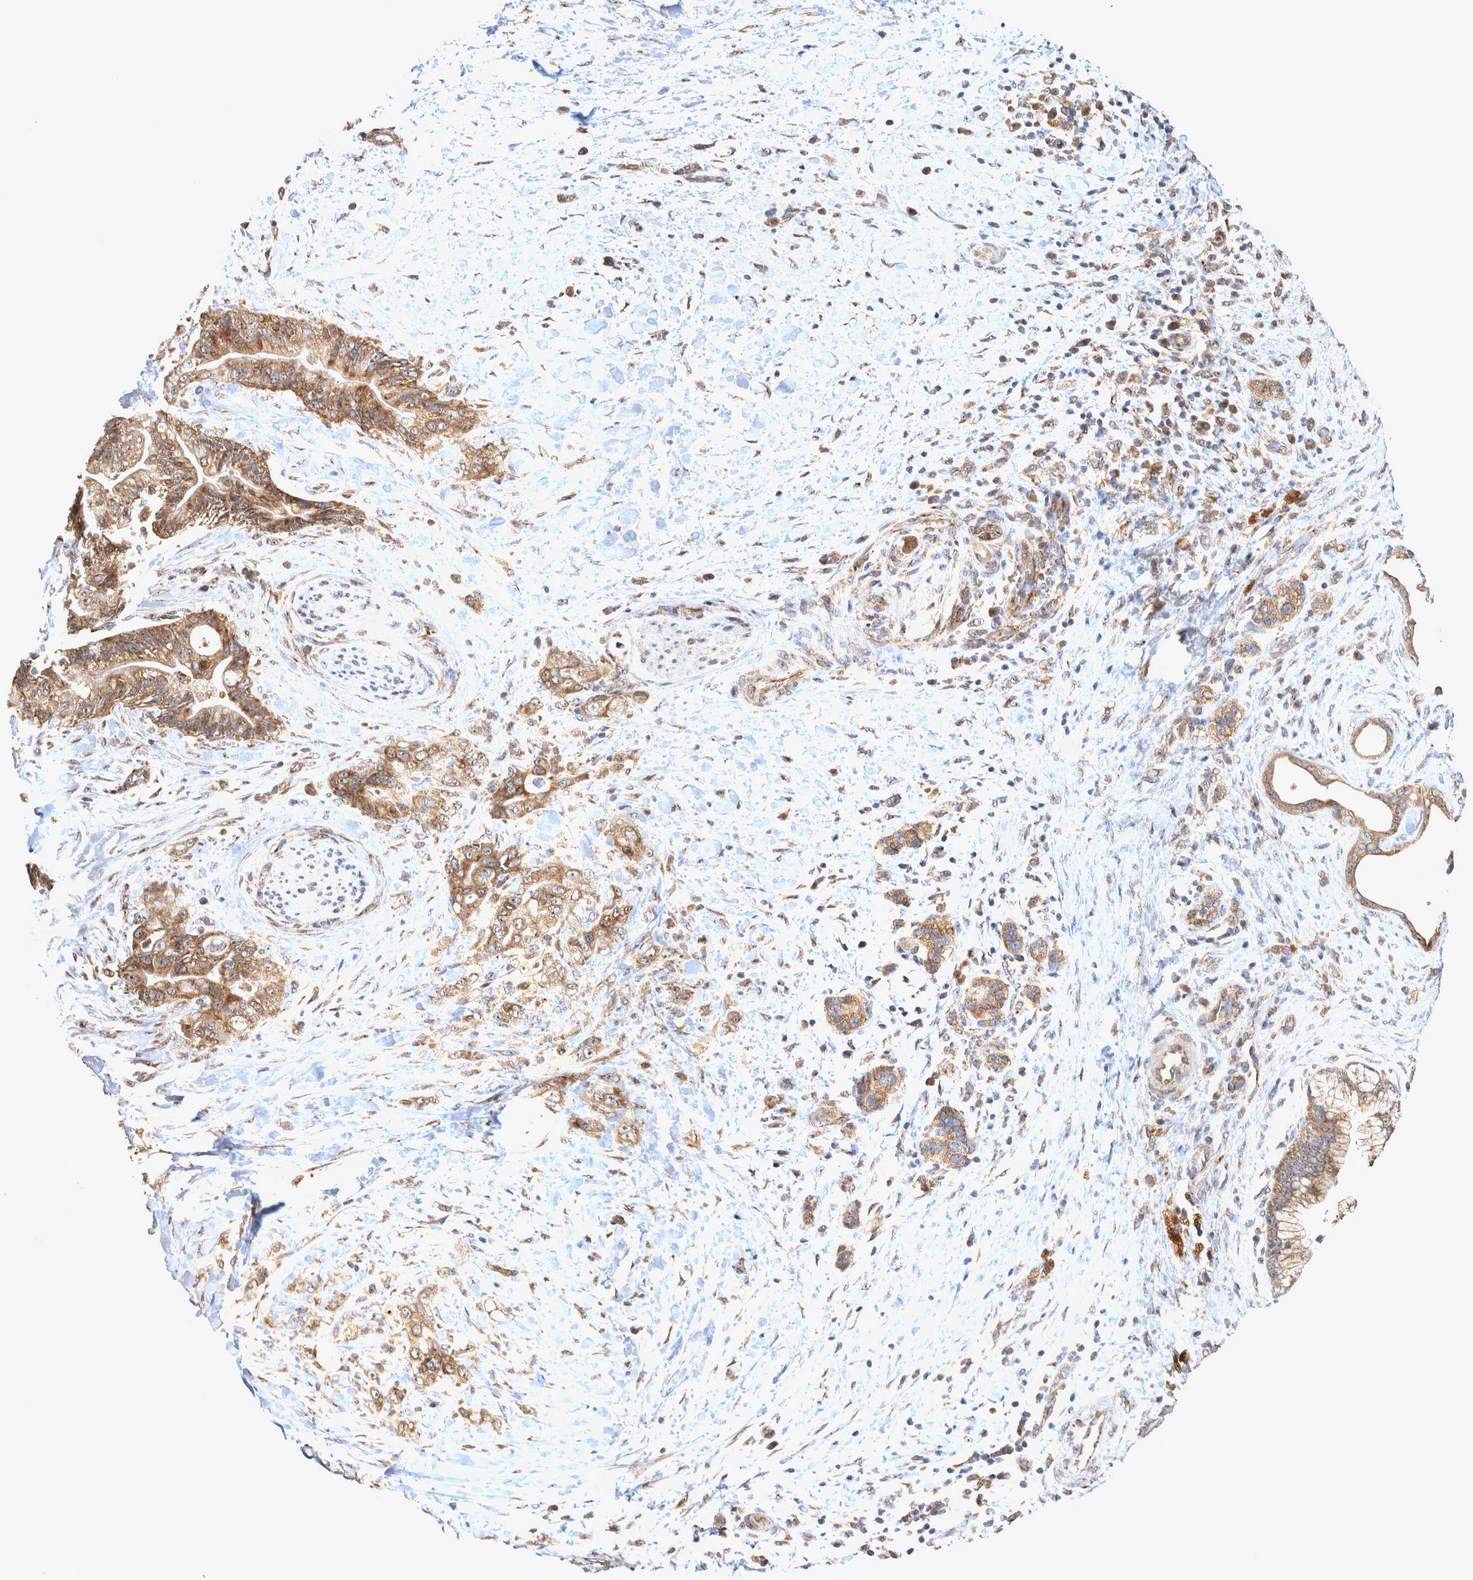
{"staining": {"intensity": "moderate", "quantity": ">75%", "location": "cytoplasmic/membranous"}, "tissue": "pancreatic cancer", "cell_type": "Tumor cells", "image_type": "cancer", "snomed": [{"axis": "morphology", "description": "Adenocarcinoma, NOS"}, {"axis": "topography", "description": "Pancreas"}], "caption": "Protein analysis of adenocarcinoma (pancreatic) tissue shows moderate cytoplasmic/membranous staining in about >75% of tumor cells.", "gene": "ATXN2", "patient": {"sex": "male", "age": 59}}